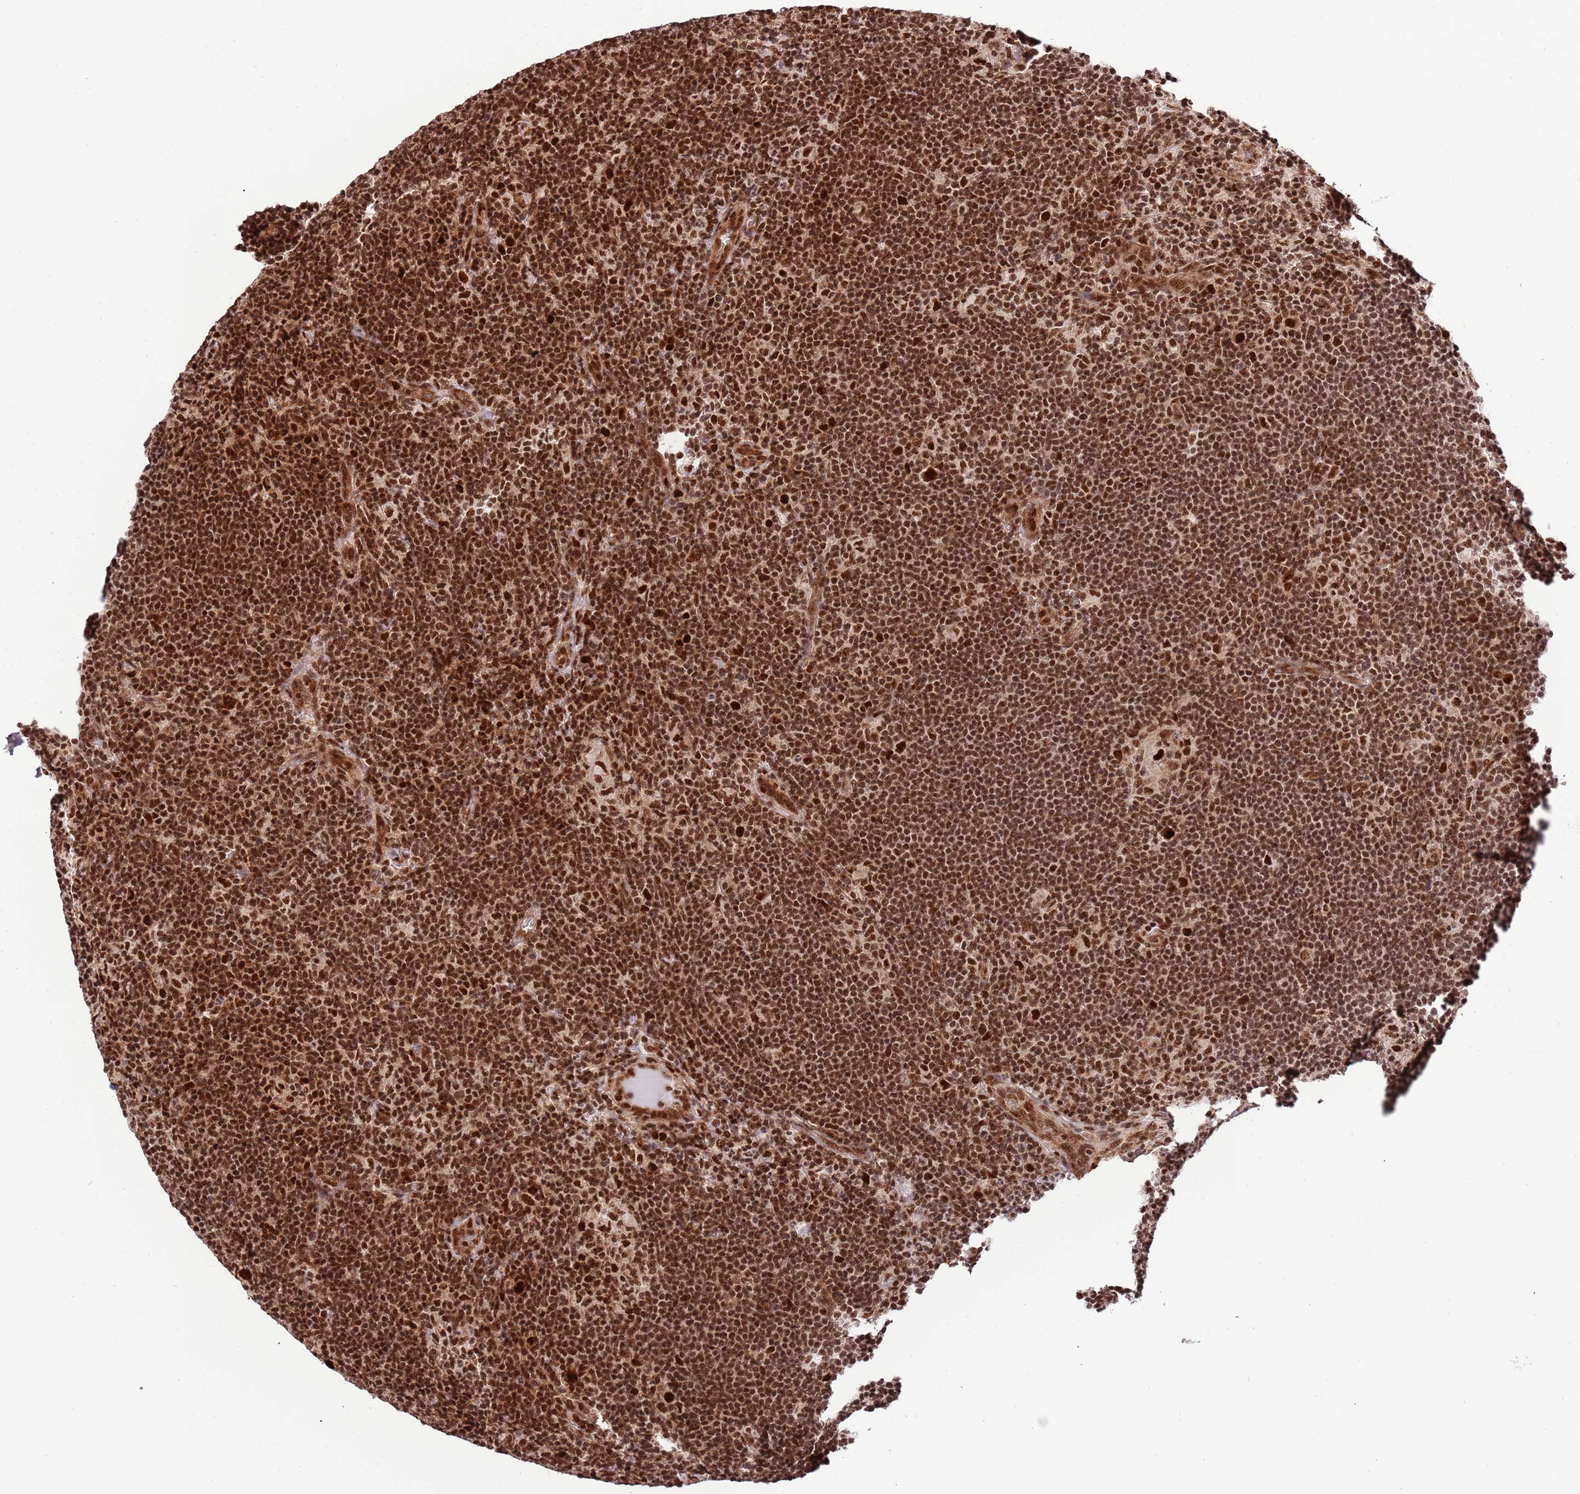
{"staining": {"intensity": "strong", "quantity": ">75%", "location": "nuclear"}, "tissue": "lymphoma", "cell_type": "Tumor cells", "image_type": "cancer", "snomed": [{"axis": "morphology", "description": "Hodgkin's disease, NOS"}, {"axis": "topography", "description": "Lymph node"}], "caption": "This is a histology image of immunohistochemistry staining of lymphoma, which shows strong positivity in the nuclear of tumor cells.", "gene": "RIF1", "patient": {"sex": "female", "age": 57}}